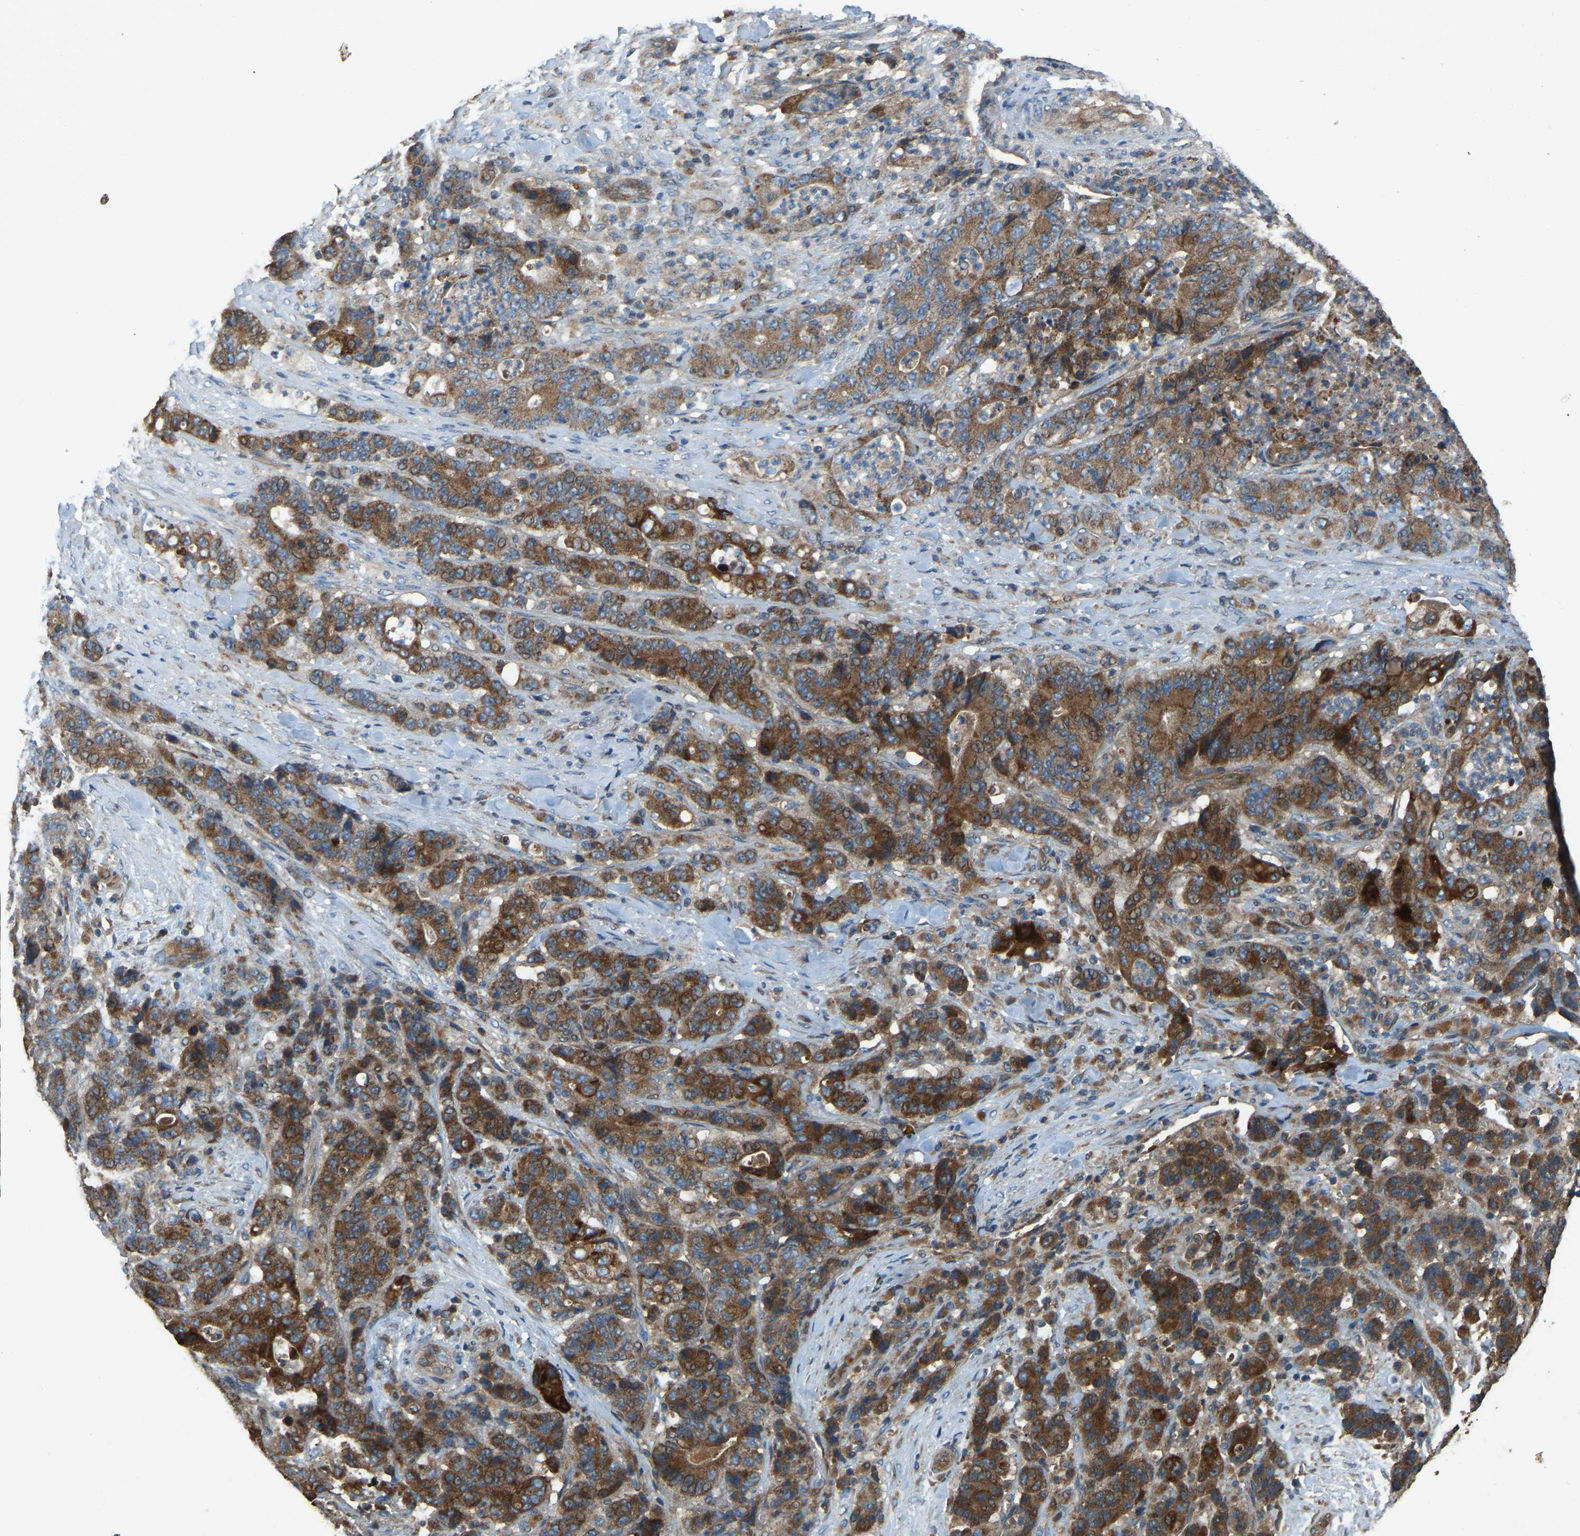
{"staining": {"intensity": "strong", "quantity": ">75%", "location": "cytoplasmic/membranous"}, "tissue": "stomach cancer", "cell_type": "Tumor cells", "image_type": "cancer", "snomed": [{"axis": "morphology", "description": "Adenocarcinoma, NOS"}, {"axis": "topography", "description": "Stomach"}], "caption": "Immunohistochemical staining of stomach adenocarcinoma displays strong cytoplasmic/membranous protein staining in approximately >75% of tumor cells.", "gene": "SAMD9L", "patient": {"sex": "female", "age": 73}}